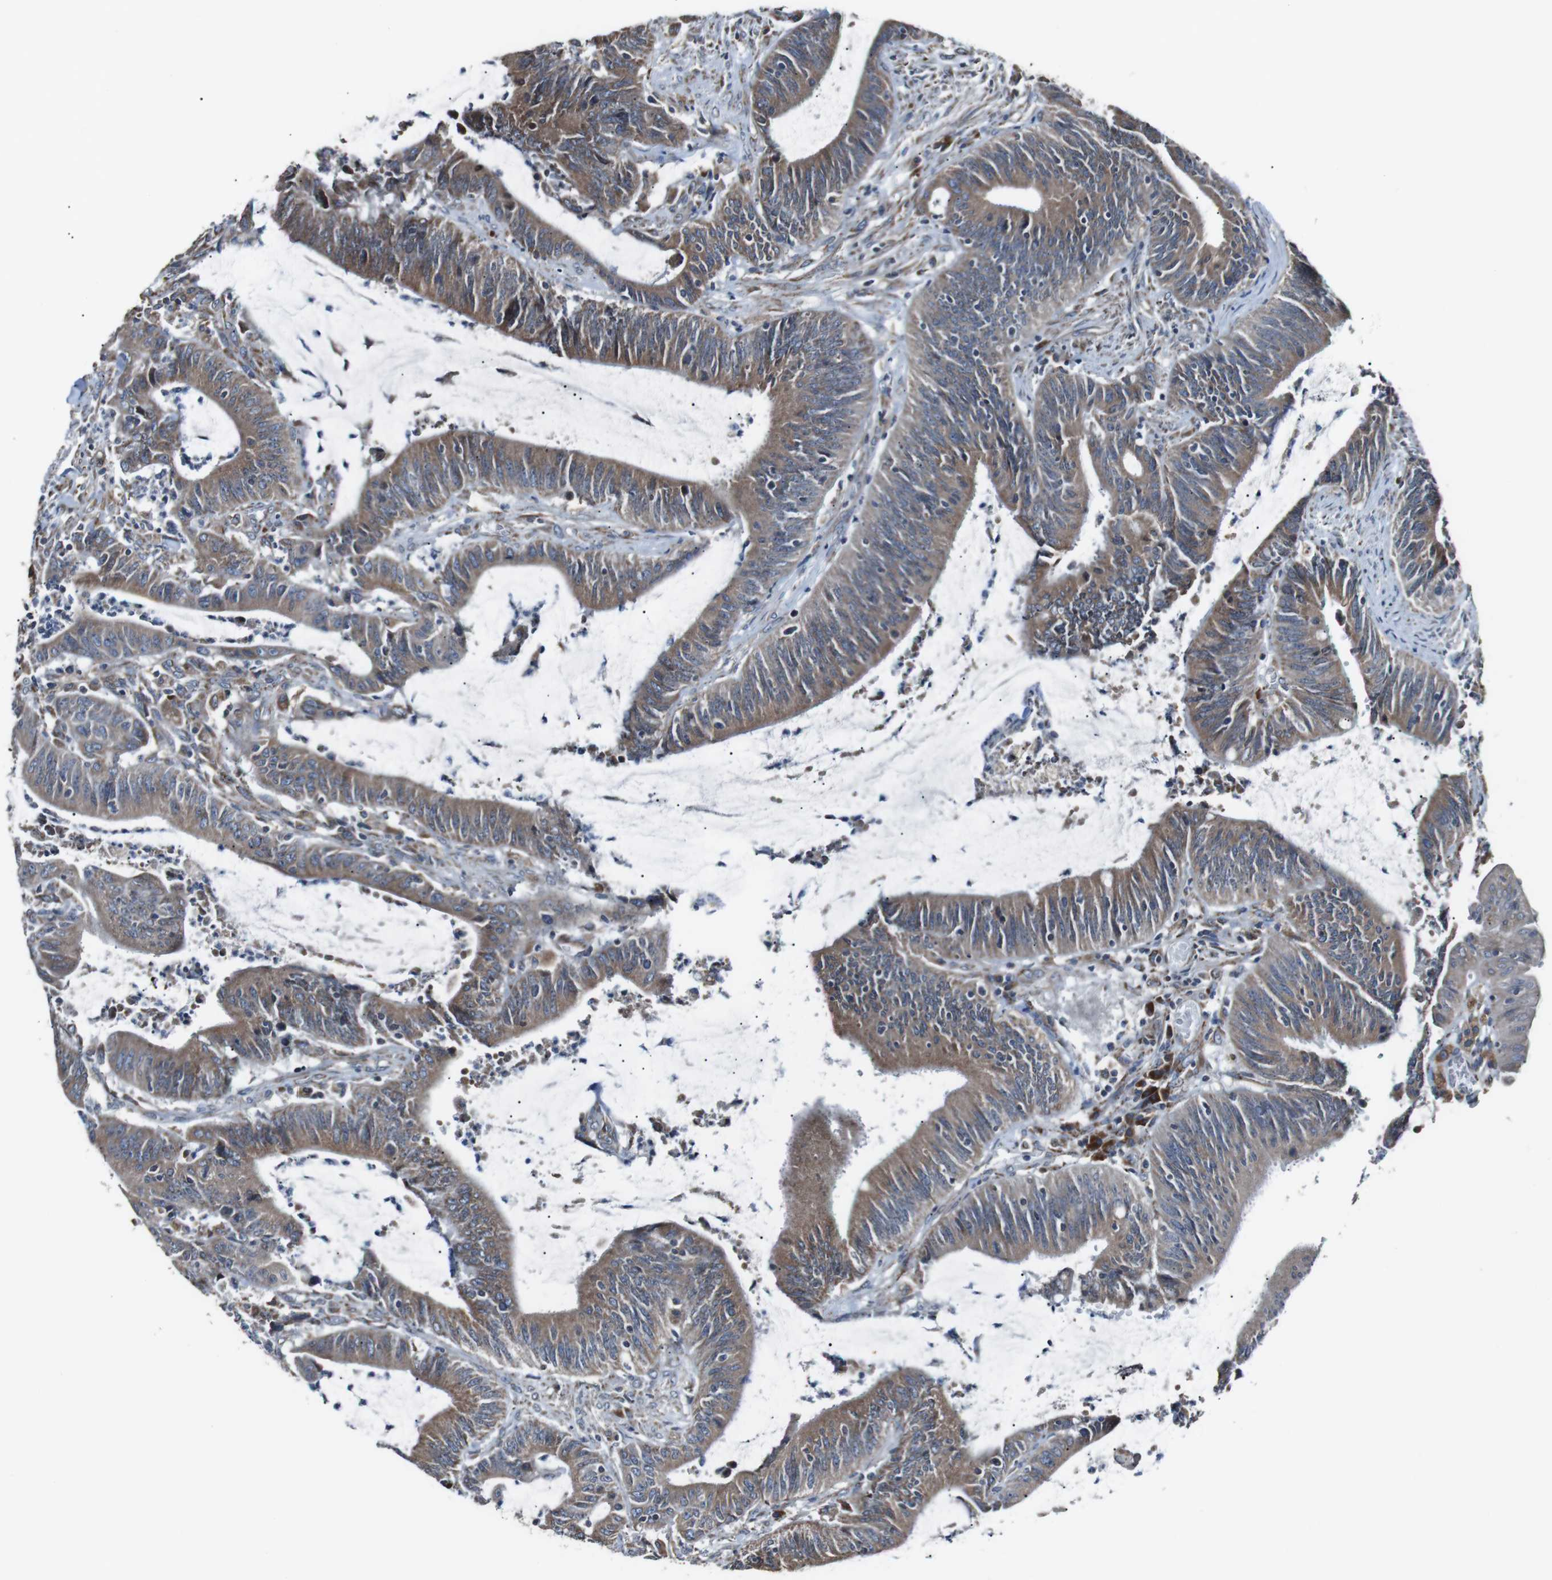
{"staining": {"intensity": "moderate", "quantity": ">75%", "location": "cytoplasmic/membranous"}, "tissue": "colorectal cancer", "cell_type": "Tumor cells", "image_type": "cancer", "snomed": [{"axis": "morphology", "description": "Normal tissue, NOS"}, {"axis": "morphology", "description": "Adenocarcinoma, NOS"}, {"axis": "topography", "description": "Rectum"}], "caption": "Moderate cytoplasmic/membranous protein positivity is present in about >75% of tumor cells in colorectal cancer.", "gene": "CISD2", "patient": {"sex": "female", "age": 66}}